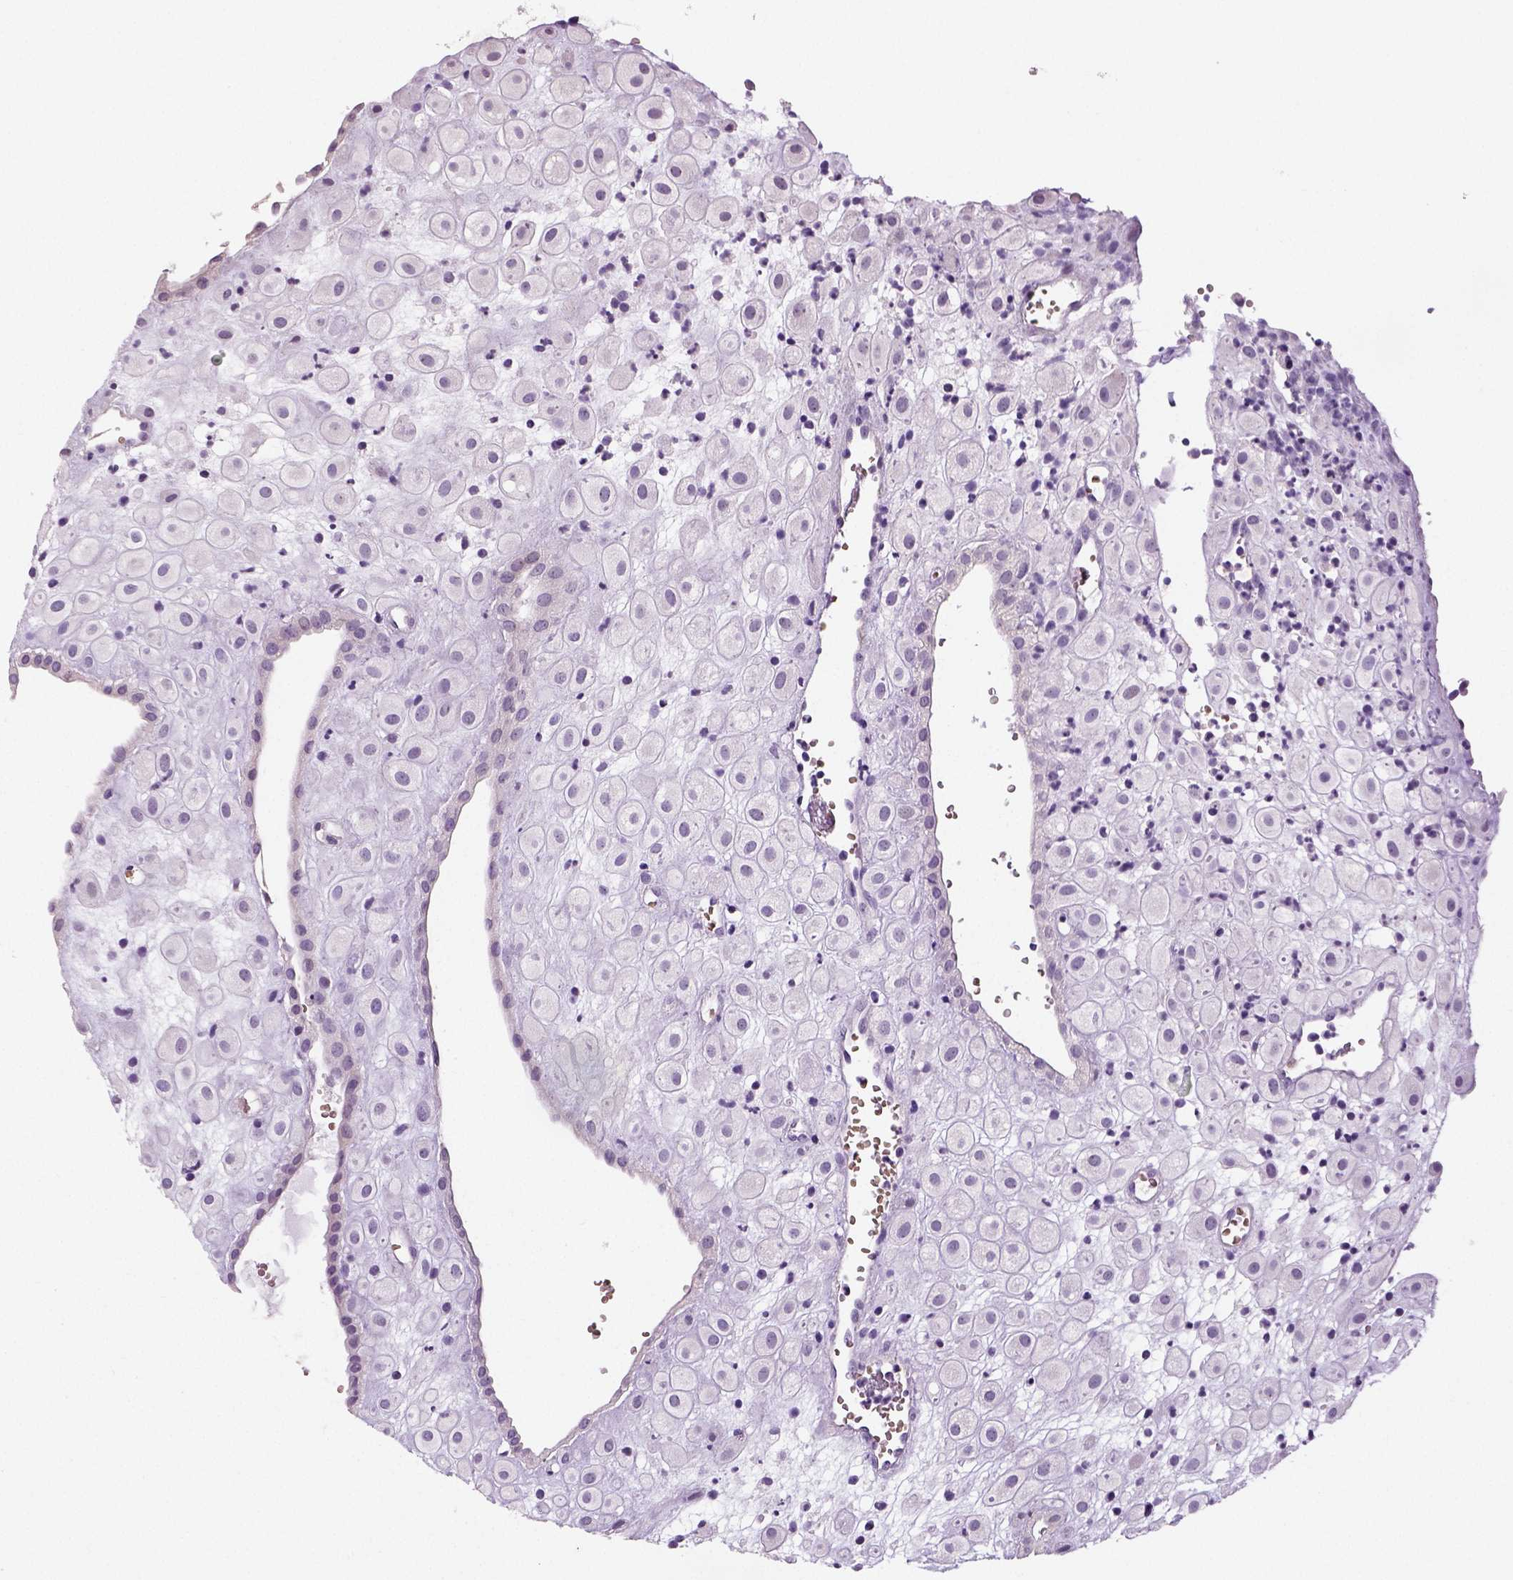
{"staining": {"intensity": "negative", "quantity": "none", "location": "none"}, "tissue": "placenta", "cell_type": "Decidual cells", "image_type": "normal", "snomed": [{"axis": "morphology", "description": "Normal tissue, NOS"}, {"axis": "topography", "description": "Placenta"}], "caption": "This is an IHC photomicrograph of normal human placenta. There is no staining in decidual cells.", "gene": "ENSG00000250349", "patient": {"sex": "female", "age": 24}}